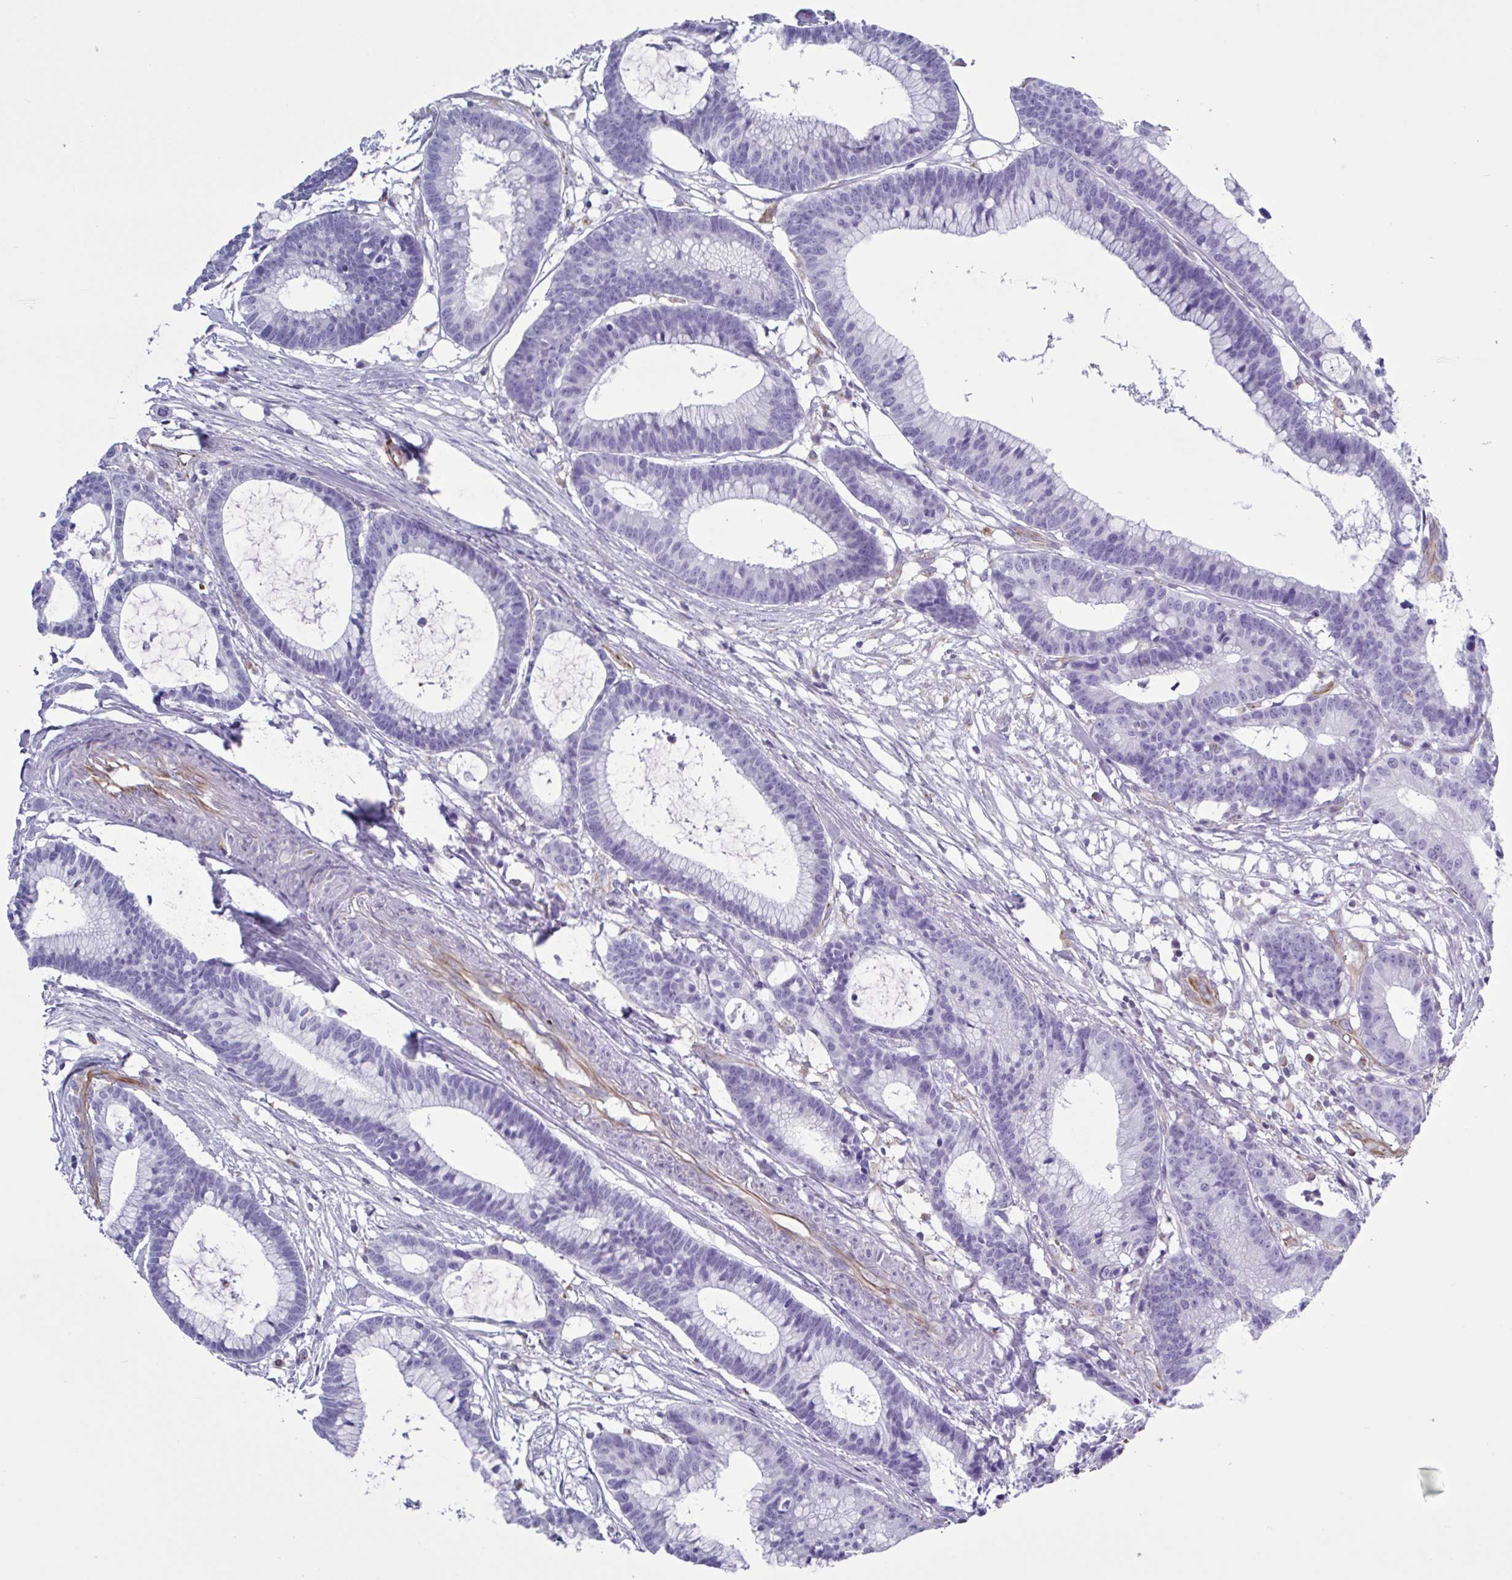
{"staining": {"intensity": "negative", "quantity": "none", "location": "none"}, "tissue": "colorectal cancer", "cell_type": "Tumor cells", "image_type": "cancer", "snomed": [{"axis": "morphology", "description": "Adenocarcinoma, NOS"}, {"axis": "topography", "description": "Colon"}], "caption": "A high-resolution photomicrograph shows IHC staining of colorectal cancer, which displays no significant staining in tumor cells.", "gene": "TMEM86B", "patient": {"sex": "female", "age": 78}}